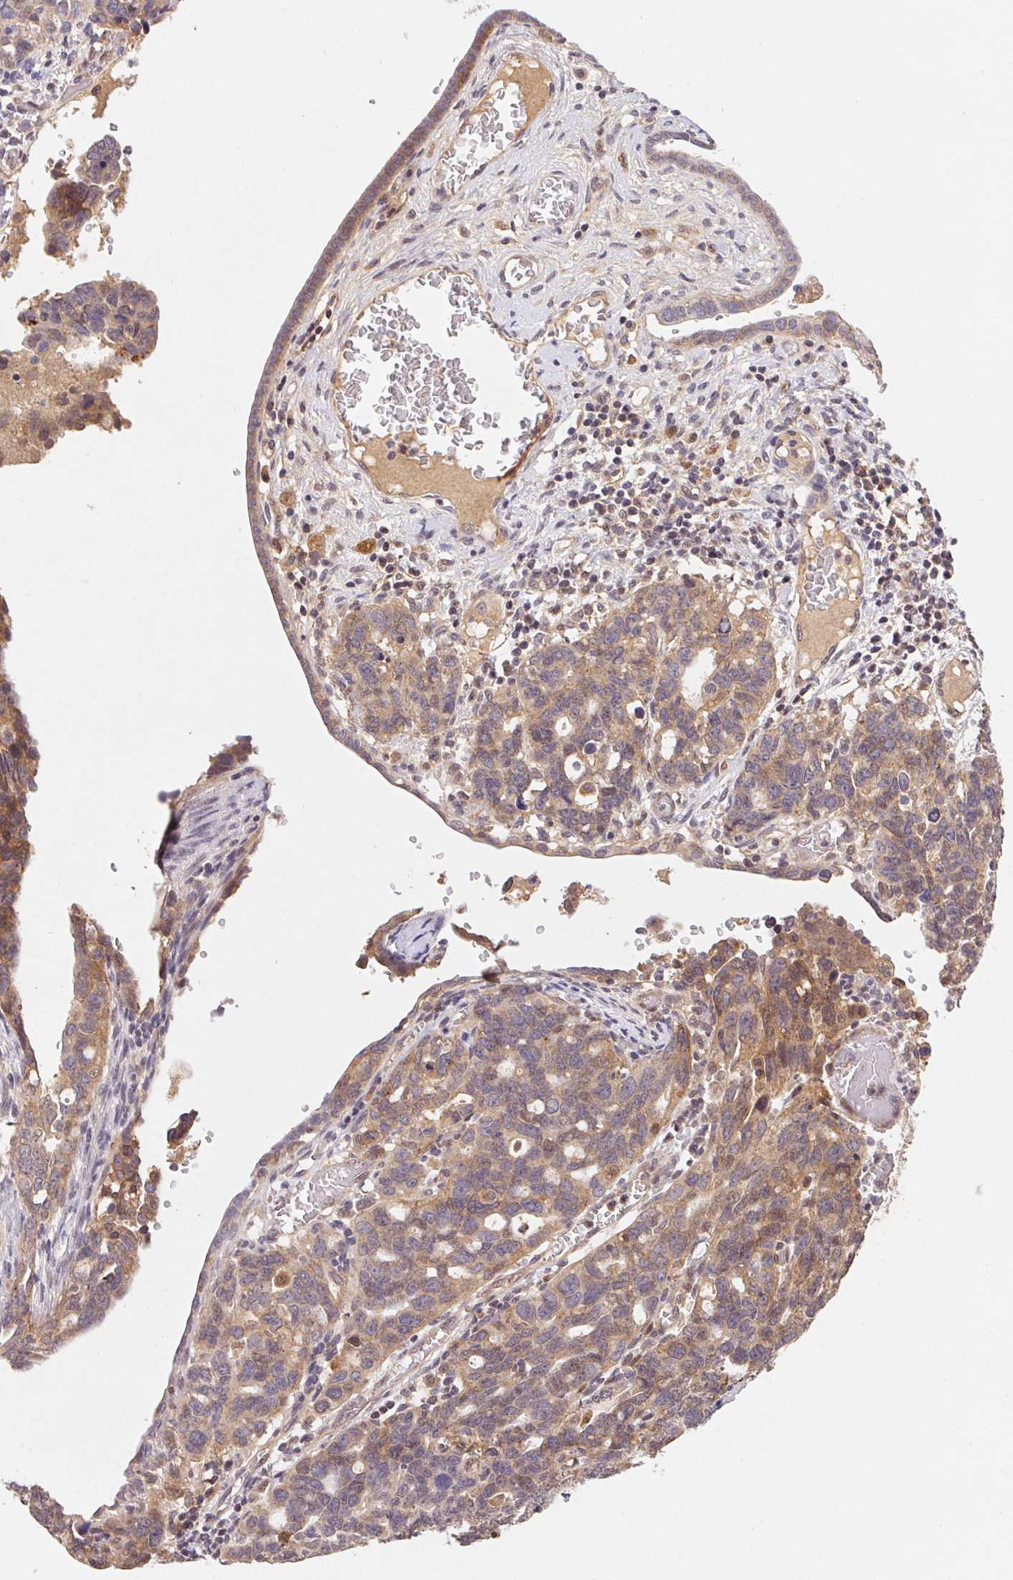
{"staining": {"intensity": "weak", "quantity": ">75%", "location": "cytoplasmic/membranous"}, "tissue": "ovarian cancer", "cell_type": "Tumor cells", "image_type": "cancer", "snomed": [{"axis": "morphology", "description": "Cystadenocarcinoma, serous, NOS"}, {"axis": "topography", "description": "Ovary"}], "caption": "An immunohistochemistry photomicrograph of neoplastic tissue is shown. Protein staining in brown labels weak cytoplasmic/membranous positivity in ovarian serous cystadenocarcinoma within tumor cells. (DAB IHC with brightfield microscopy, high magnification).", "gene": "SLC52A2", "patient": {"sex": "female", "age": 69}}